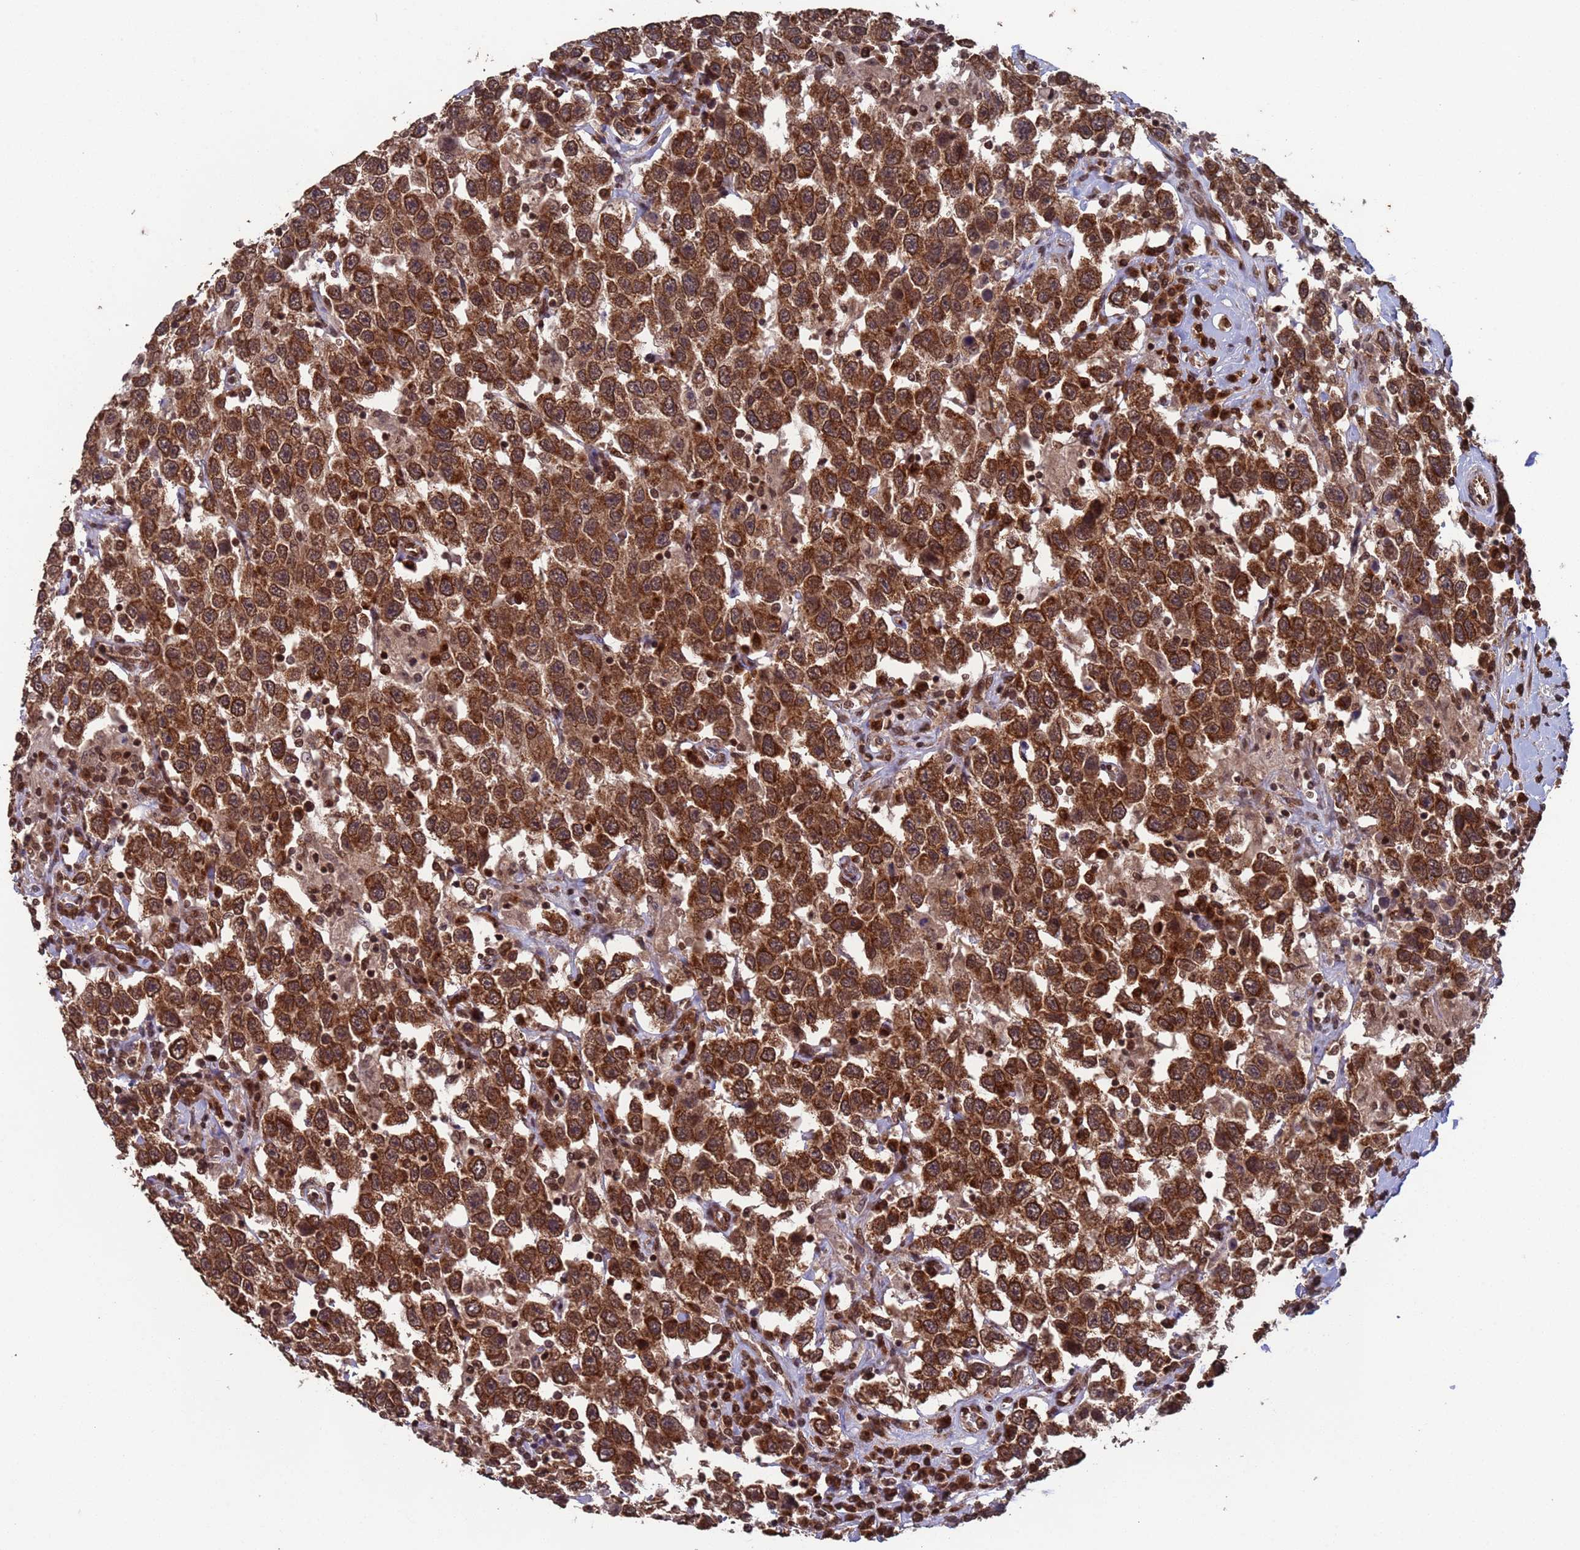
{"staining": {"intensity": "strong", "quantity": ">75%", "location": "cytoplasmic/membranous"}, "tissue": "testis cancer", "cell_type": "Tumor cells", "image_type": "cancer", "snomed": [{"axis": "morphology", "description": "Seminoma, NOS"}, {"axis": "topography", "description": "Testis"}], "caption": "Strong cytoplasmic/membranous expression is present in about >75% of tumor cells in seminoma (testis).", "gene": "FUBP3", "patient": {"sex": "male", "age": 41}}